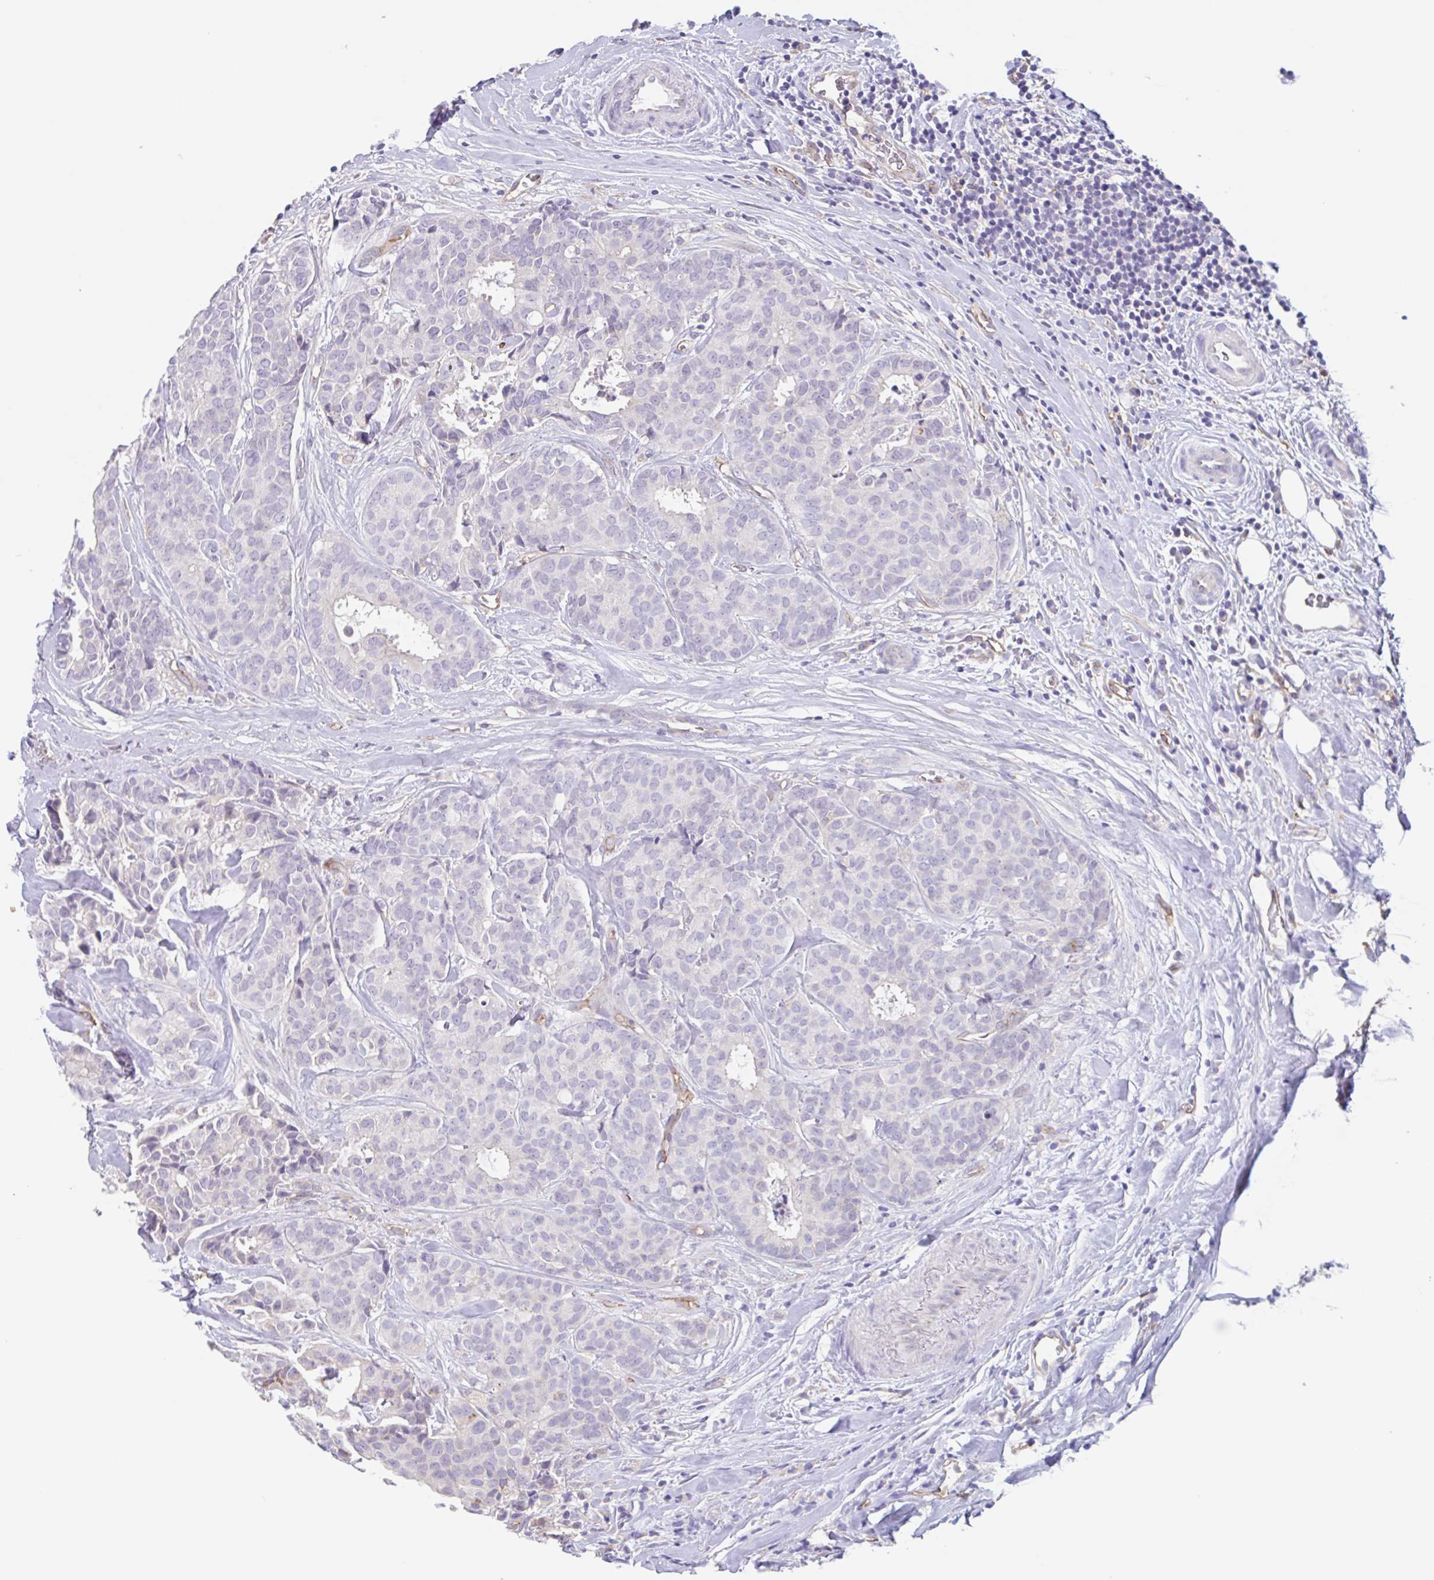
{"staining": {"intensity": "negative", "quantity": "none", "location": "none"}, "tissue": "breast cancer", "cell_type": "Tumor cells", "image_type": "cancer", "snomed": [{"axis": "morphology", "description": "Duct carcinoma"}, {"axis": "topography", "description": "Breast"}], "caption": "Tumor cells are negative for brown protein staining in invasive ductal carcinoma (breast).", "gene": "EHD4", "patient": {"sex": "female", "age": 84}}